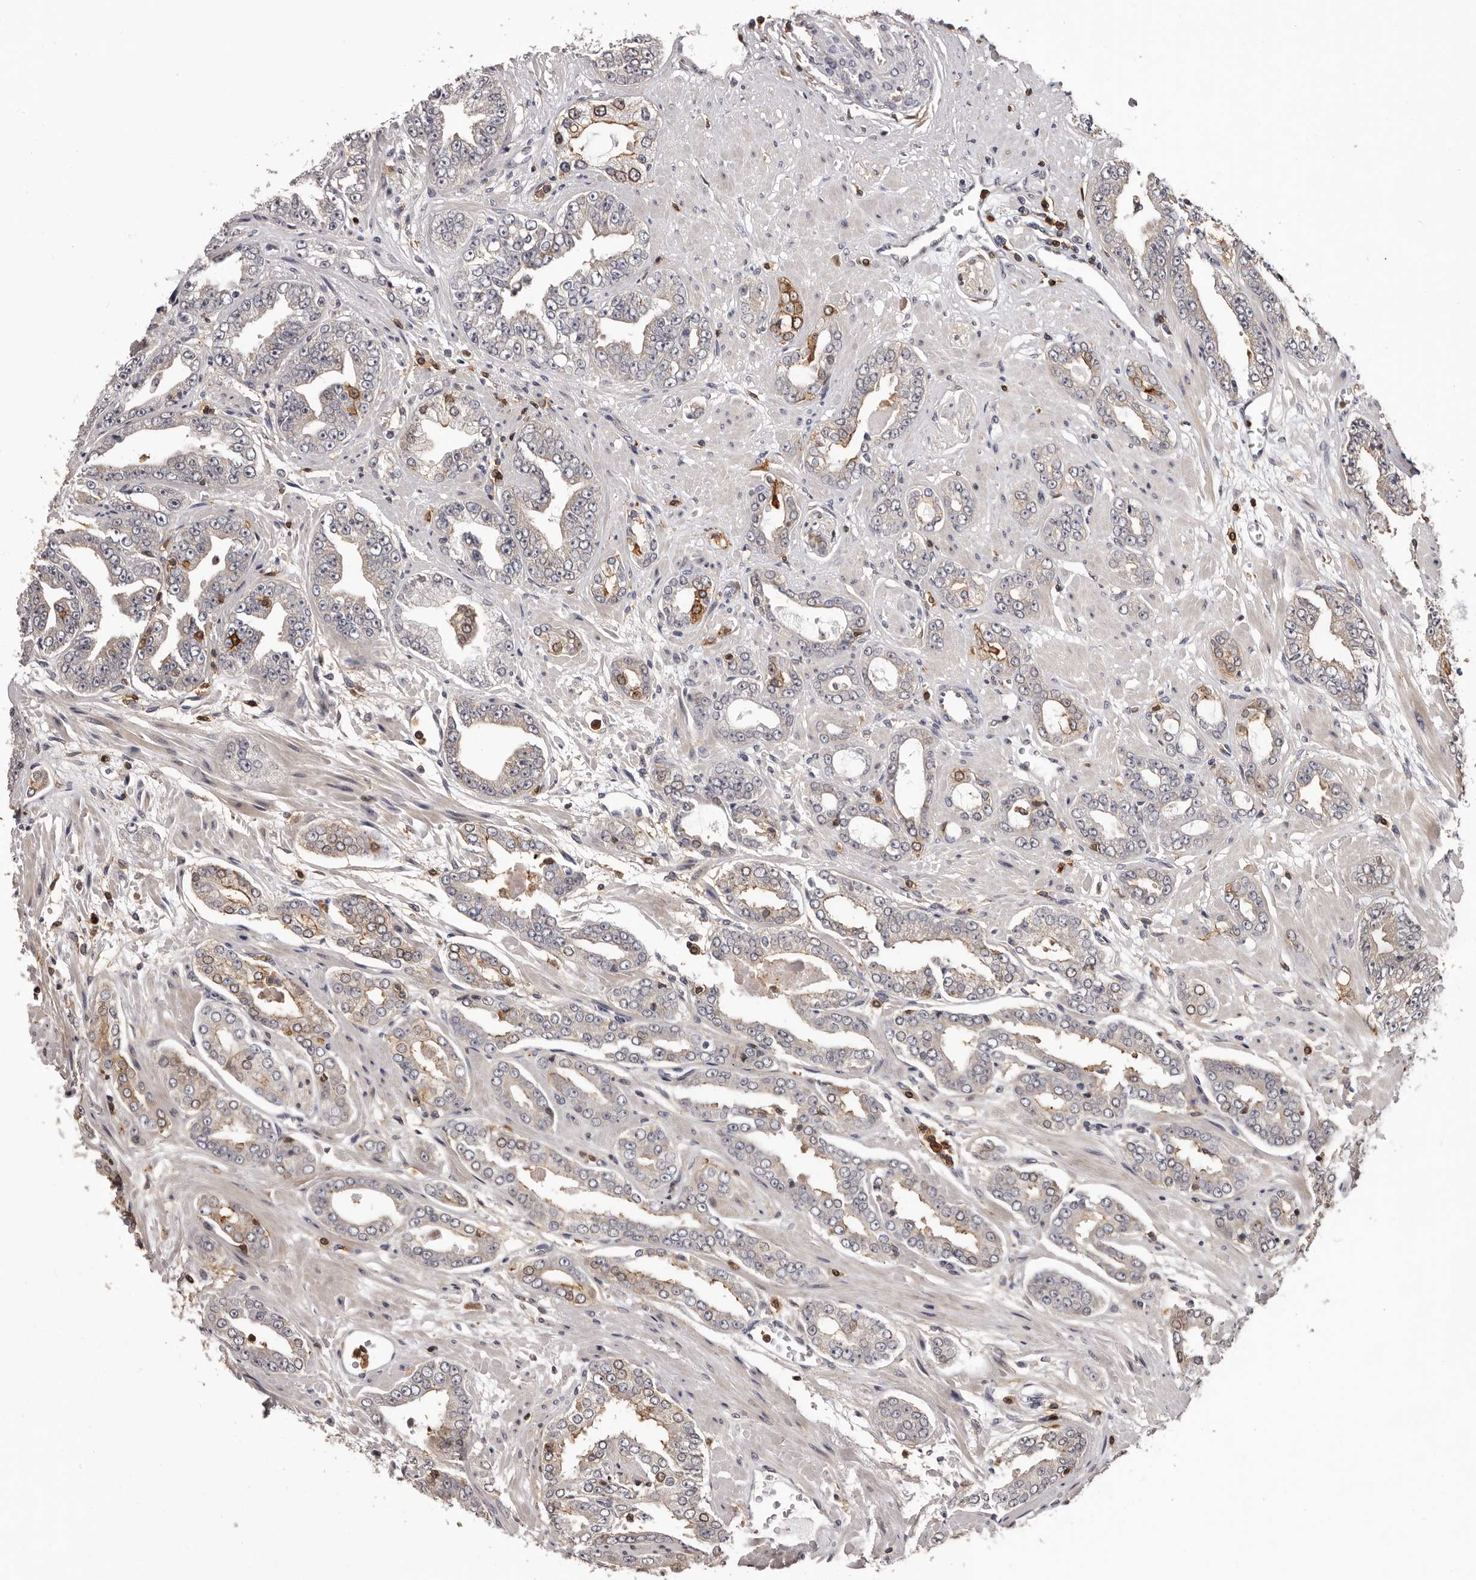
{"staining": {"intensity": "moderate", "quantity": "25%-75%", "location": "cytoplasmic/membranous"}, "tissue": "prostate cancer", "cell_type": "Tumor cells", "image_type": "cancer", "snomed": [{"axis": "morphology", "description": "Adenocarcinoma, High grade"}, {"axis": "topography", "description": "Prostate"}], "caption": "Brown immunohistochemical staining in human prostate cancer (adenocarcinoma (high-grade)) reveals moderate cytoplasmic/membranous expression in about 25%-75% of tumor cells.", "gene": "PRR12", "patient": {"sex": "male", "age": 71}}